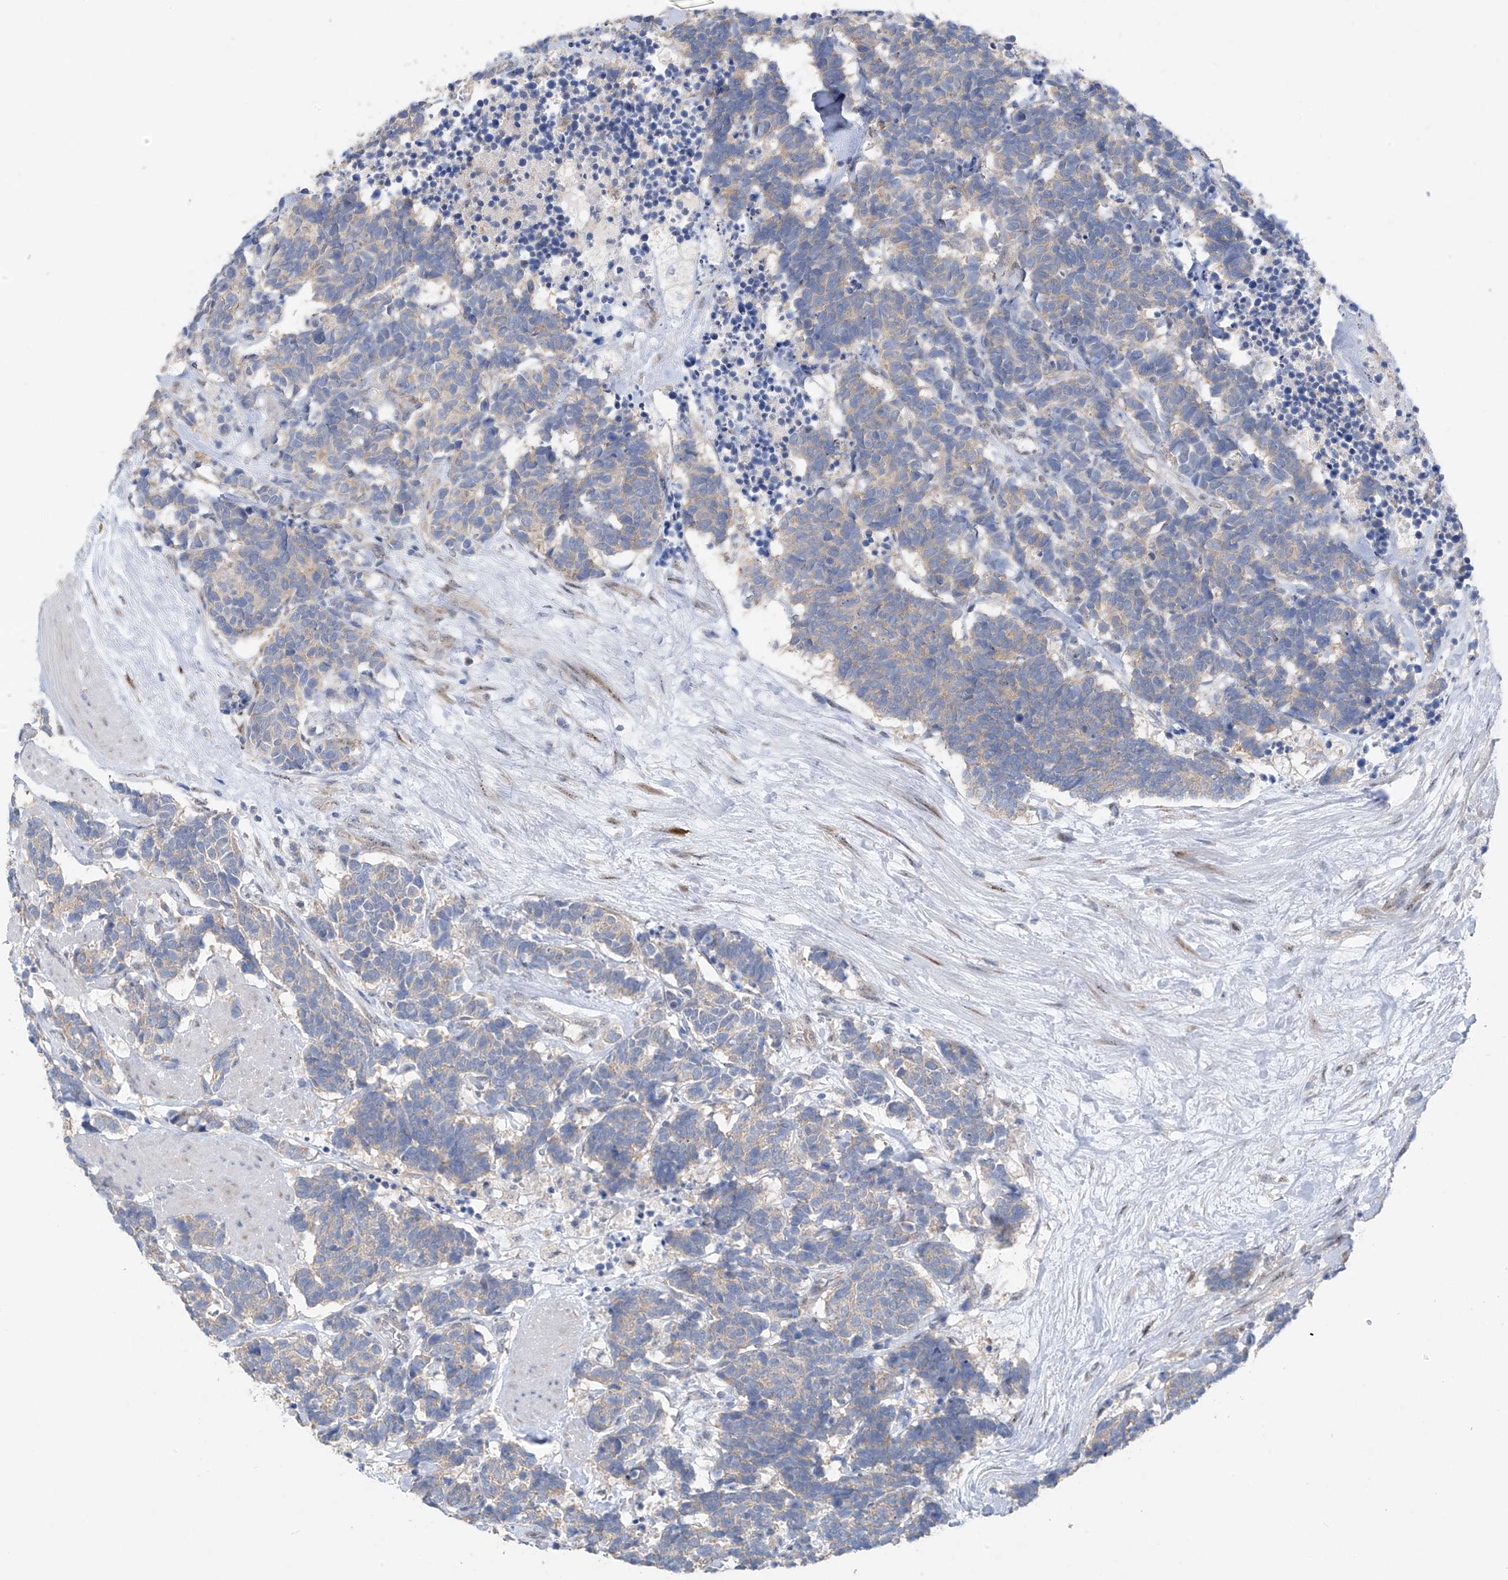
{"staining": {"intensity": "negative", "quantity": "none", "location": "none"}, "tissue": "carcinoid", "cell_type": "Tumor cells", "image_type": "cancer", "snomed": [{"axis": "morphology", "description": "Carcinoma, NOS"}, {"axis": "morphology", "description": "Carcinoid, malignant, NOS"}, {"axis": "topography", "description": "Urinary bladder"}], "caption": "Immunohistochemistry of carcinoid shows no expression in tumor cells. (Immunohistochemistry (ihc), brightfield microscopy, high magnification).", "gene": "RPL4", "patient": {"sex": "male", "age": 57}}